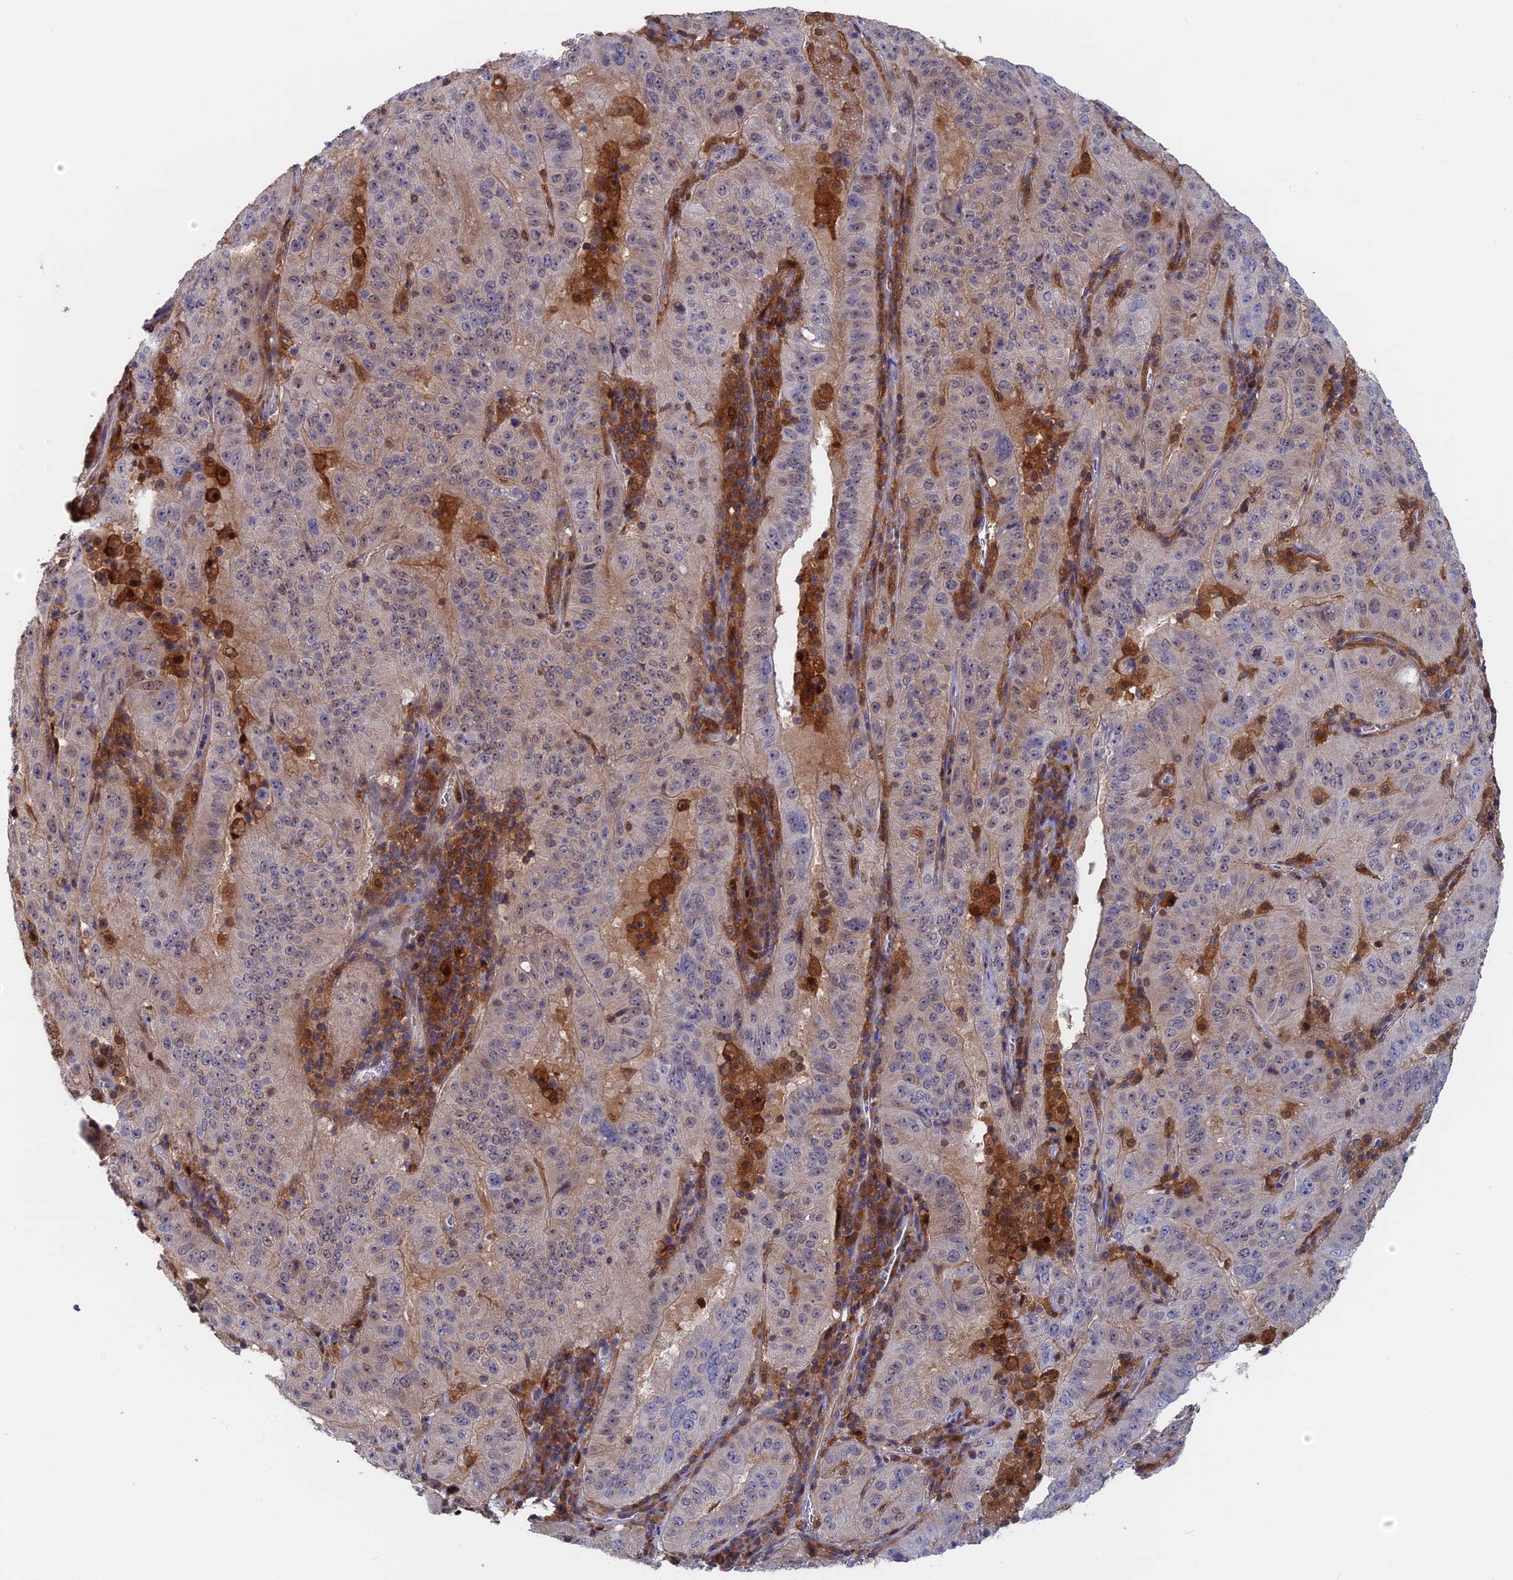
{"staining": {"intensity": "weak", "quantity": "<25%", "location": "nuclear"}, "tissue": "pancreatic cancer", "cell_type": "Tumor cells", "image_type": "cancer", "snomed": [{"axis": "morphology", "description": "Adenocarcinoma, NOS"}, {"axis": "topography", "description": "Pancreas"}], "caption": "Immunohistochemical staining of human adenocarcinoma (pancreatic) exhibits no significant staining in tumor cells.", "gene": "BLVRA", "patient": {"sex": "male", "age": 63}}